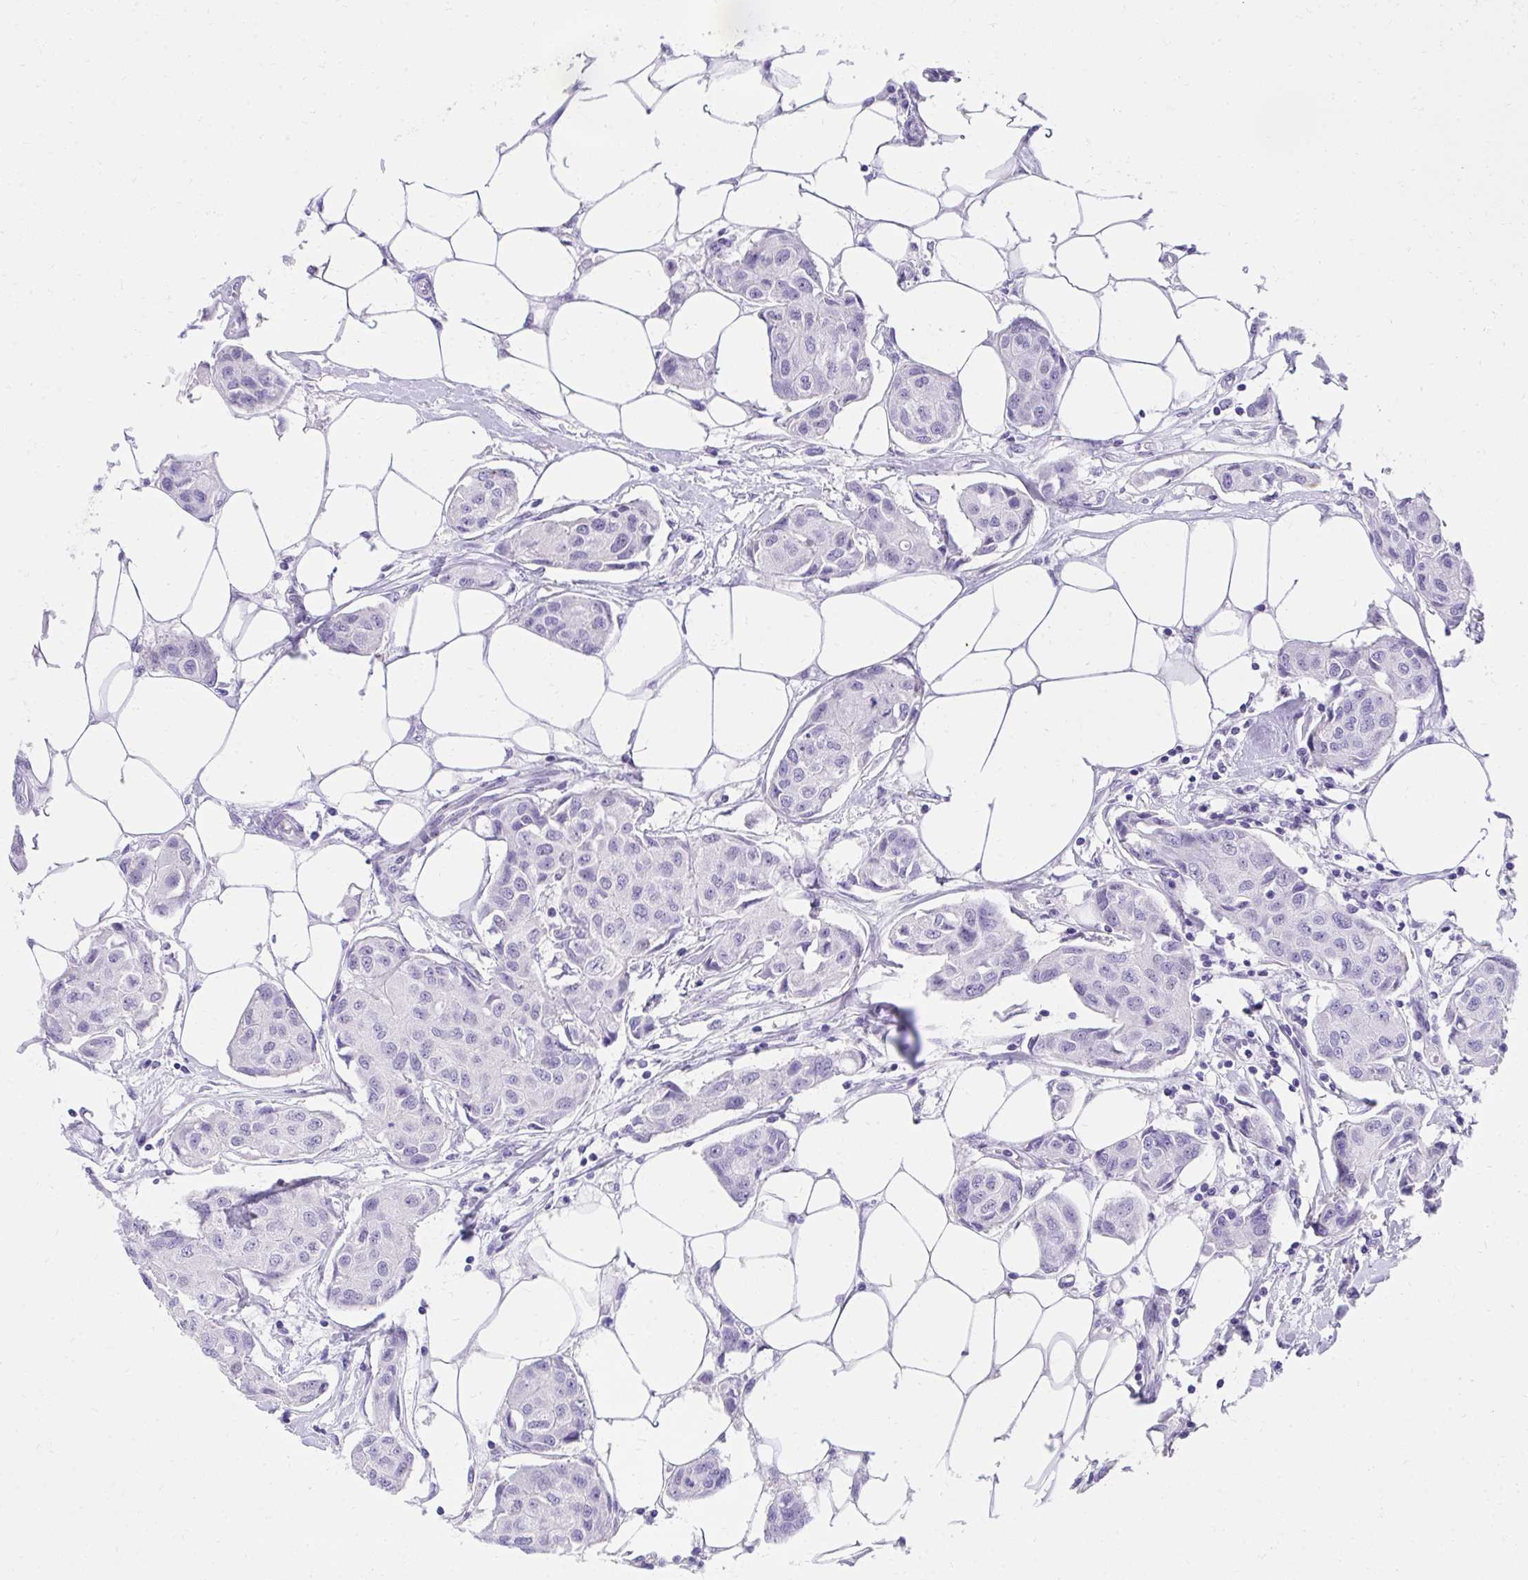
{"staining": {"intensity": "negative", "quantity": "none", "location": "none"}, "tissue": "breast cancer", "cell_type": "Tumor cells", "image_type": "cancer", "snomed": [{"axis": "morphology", "description": "Duct carcinoma"}, {"axis": "topography", "description": "Breast"}, {"axis": "topography", "description": "Lymph node"}], "caption": "Protein analysis of breast cancer reveals no significant expression in tumor cells. (Stains: DAB IHC with hematoxylin counter stain, Microscopy: brightfield microscopy at high magnification).", "gene": "KLK1", "patient": {"sex": "female", "age": 80}}